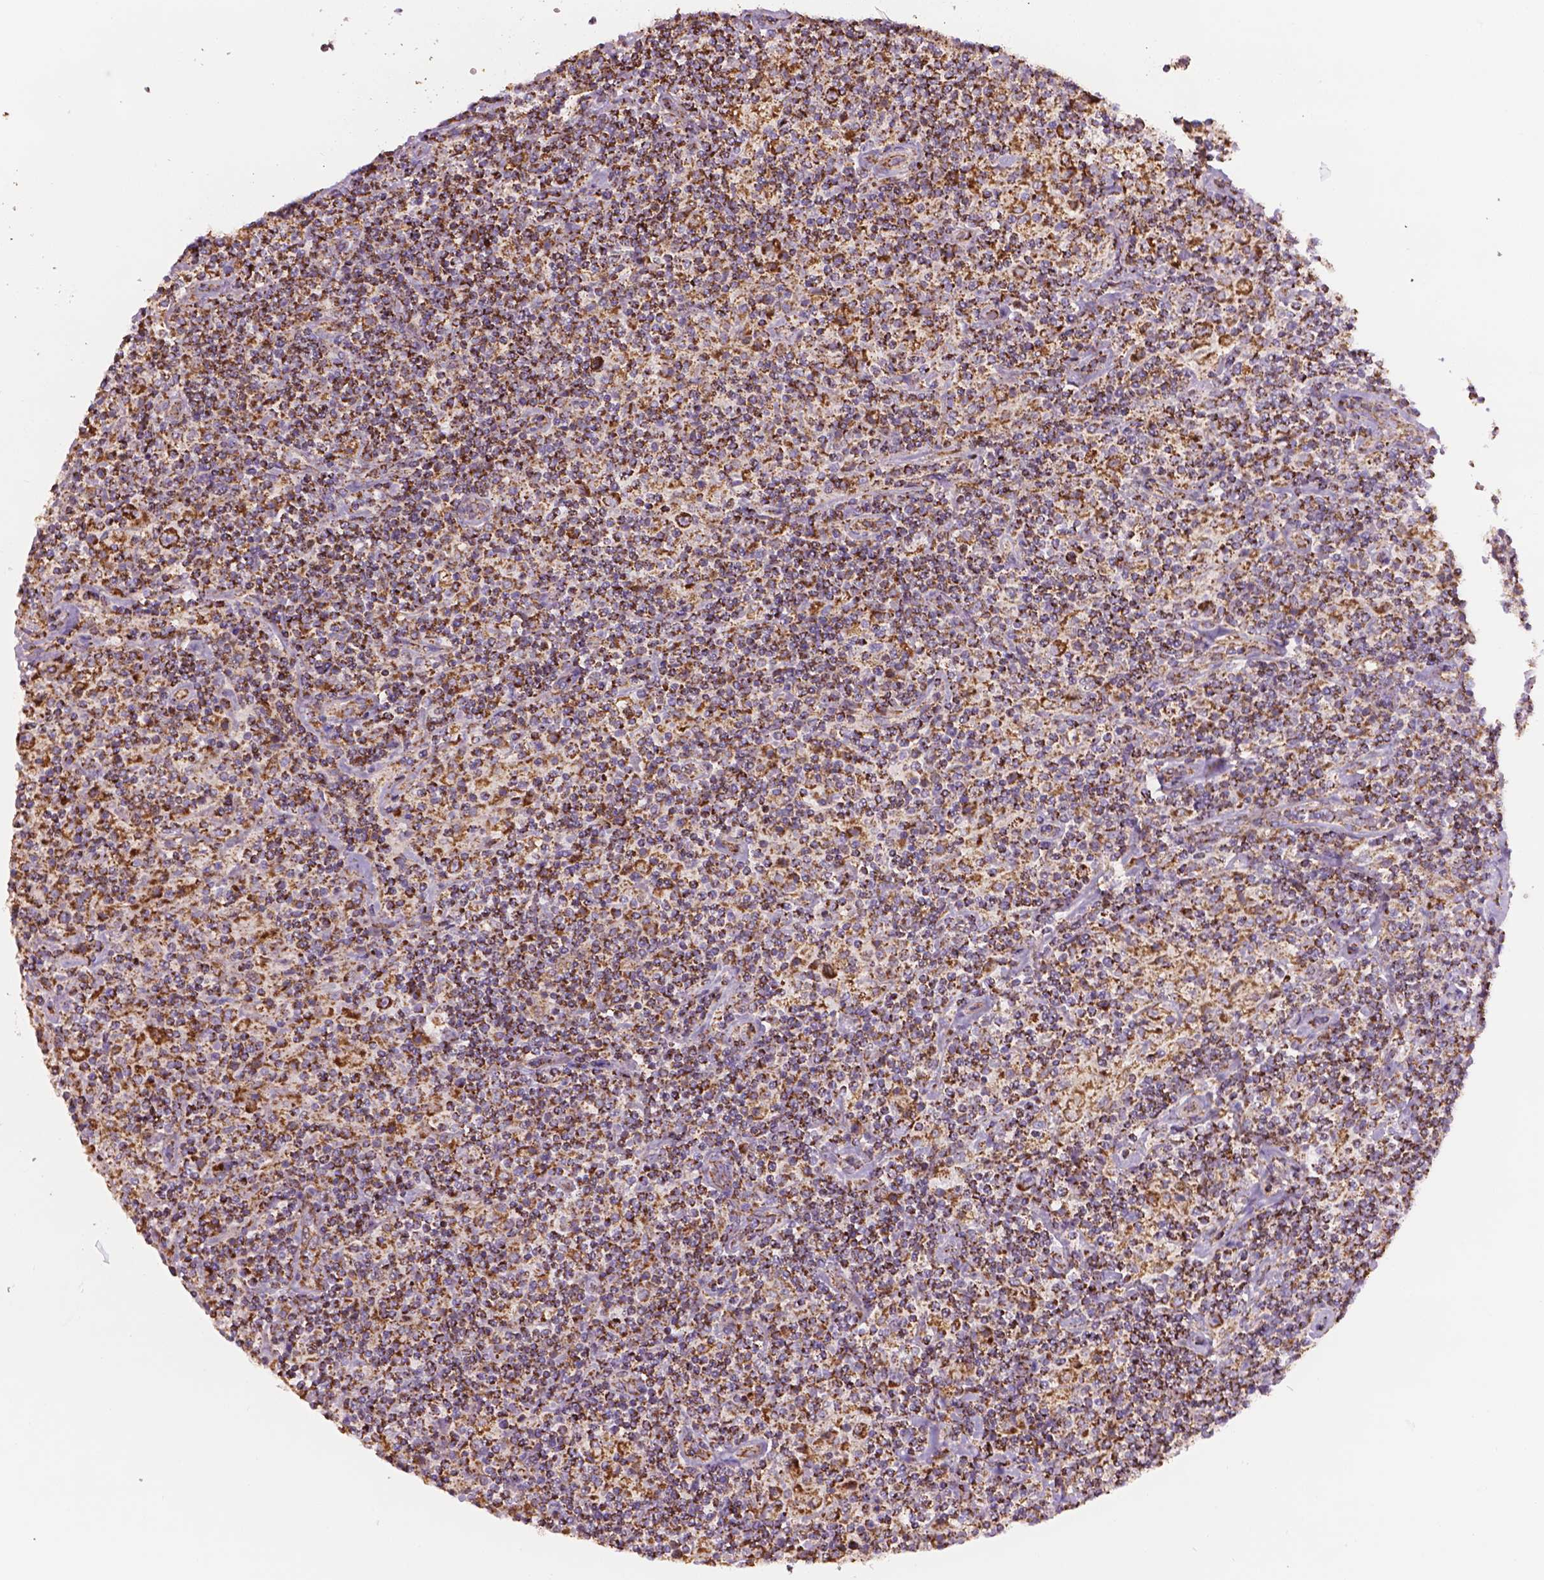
{"staining": {"intensity": "strong", "quantity": ">75%", "location": "cytoplasmic/membranous"}, "tissue": "lymphoma", "cell_type": "Tumor cells", "image_type": "cancer", "snomed": [{"axis": "morphology", "description": "Hodgkin's disease, NOS"}, {"axis": "topography", "description": "Lymph node"}], "caption": "Tumor cells reveal high levels of strong cytoplasmic/membranous expression in about >75% of cells in human Hodgkin's disease.", "gene": "PIBF1", "patient": {"sex": "male", "age": 70}}